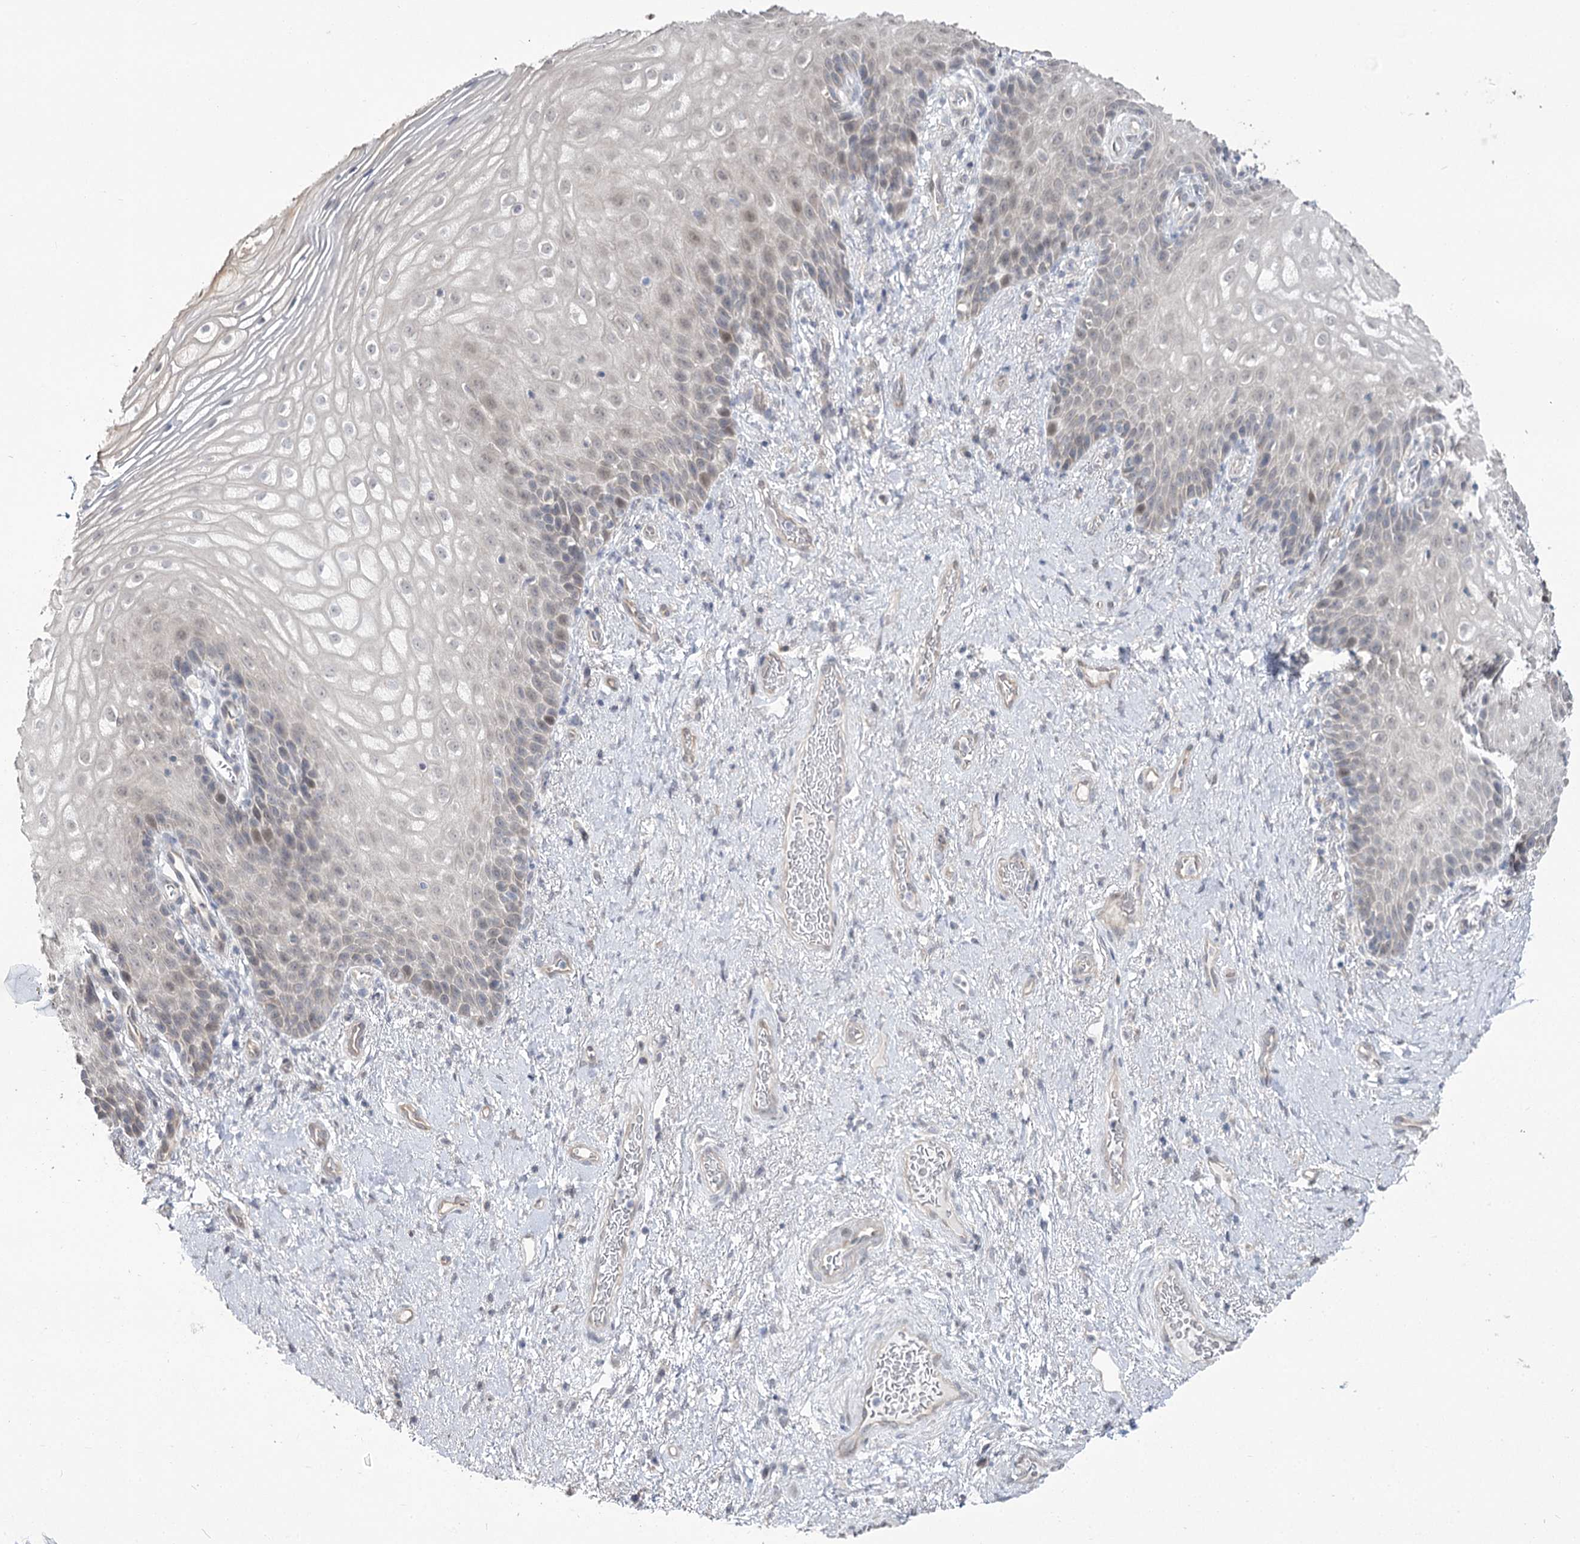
{"staining": {"intensity": "negative", "quantity": "none", "location": "none"}, "tissue": "vagina", "cell_type": "Squamous epithelial cells", "image_type": "normal", "snomed": [{"axis": "morphology", "description": "Normal tissue, NOS"}, {"axis": "topography", "description": "Vagina"}], "caption": "Vagina stained for a protein using IHC reveals no staining squamous epithelial cells.", "gene": "PHYHIPL", "patient": {"sex": "female", "age": 60}}